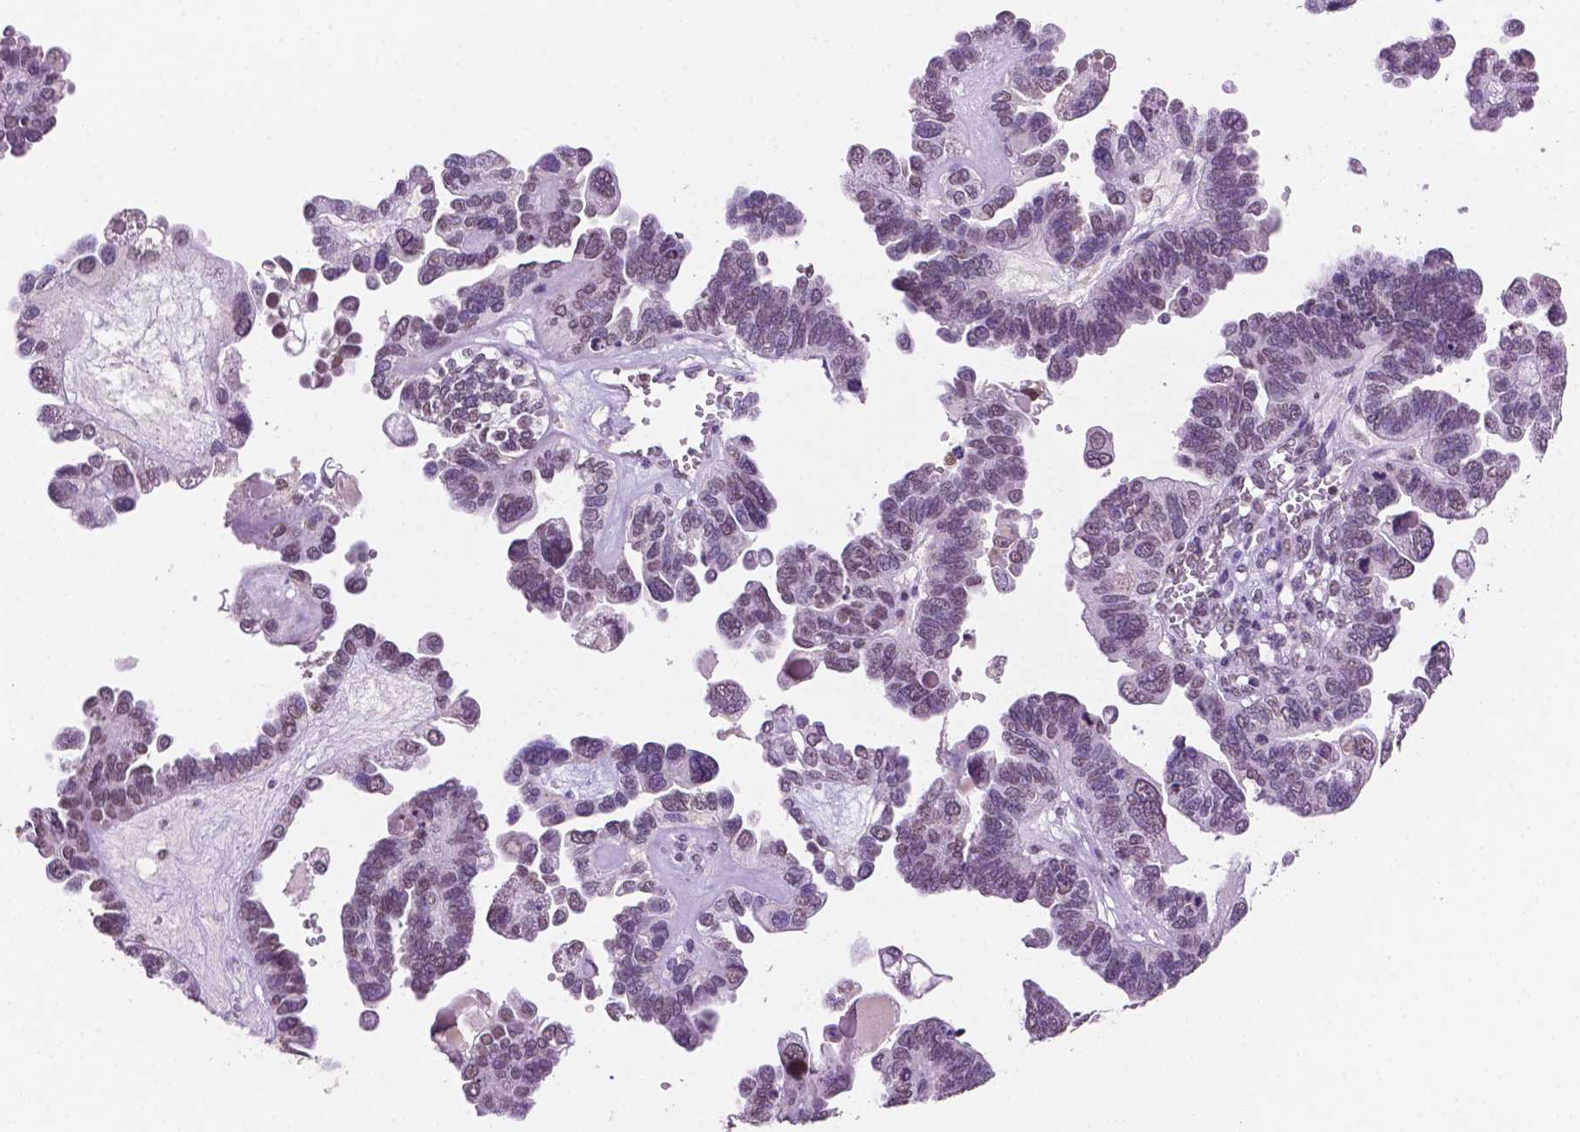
{"staining": {"intensity": "negative", "quantity": "none", "location": "none"}, "tissue": "ovarian cancer", "cell_type": "Tumor cells", "image_type": "cancer", "snomed": [{"axis": "morphology", "description": "Cystadenocarcinoma, serous, NOS"}, {"axis": "topography", "description": "Ovary"}], "caption": "Immunohistochemistry of ovarian serous cystadenocarcinoma displays no expression in tumor cells.", "gene": "PTPN6", "patient": {"sex": "female", "age": 51}}